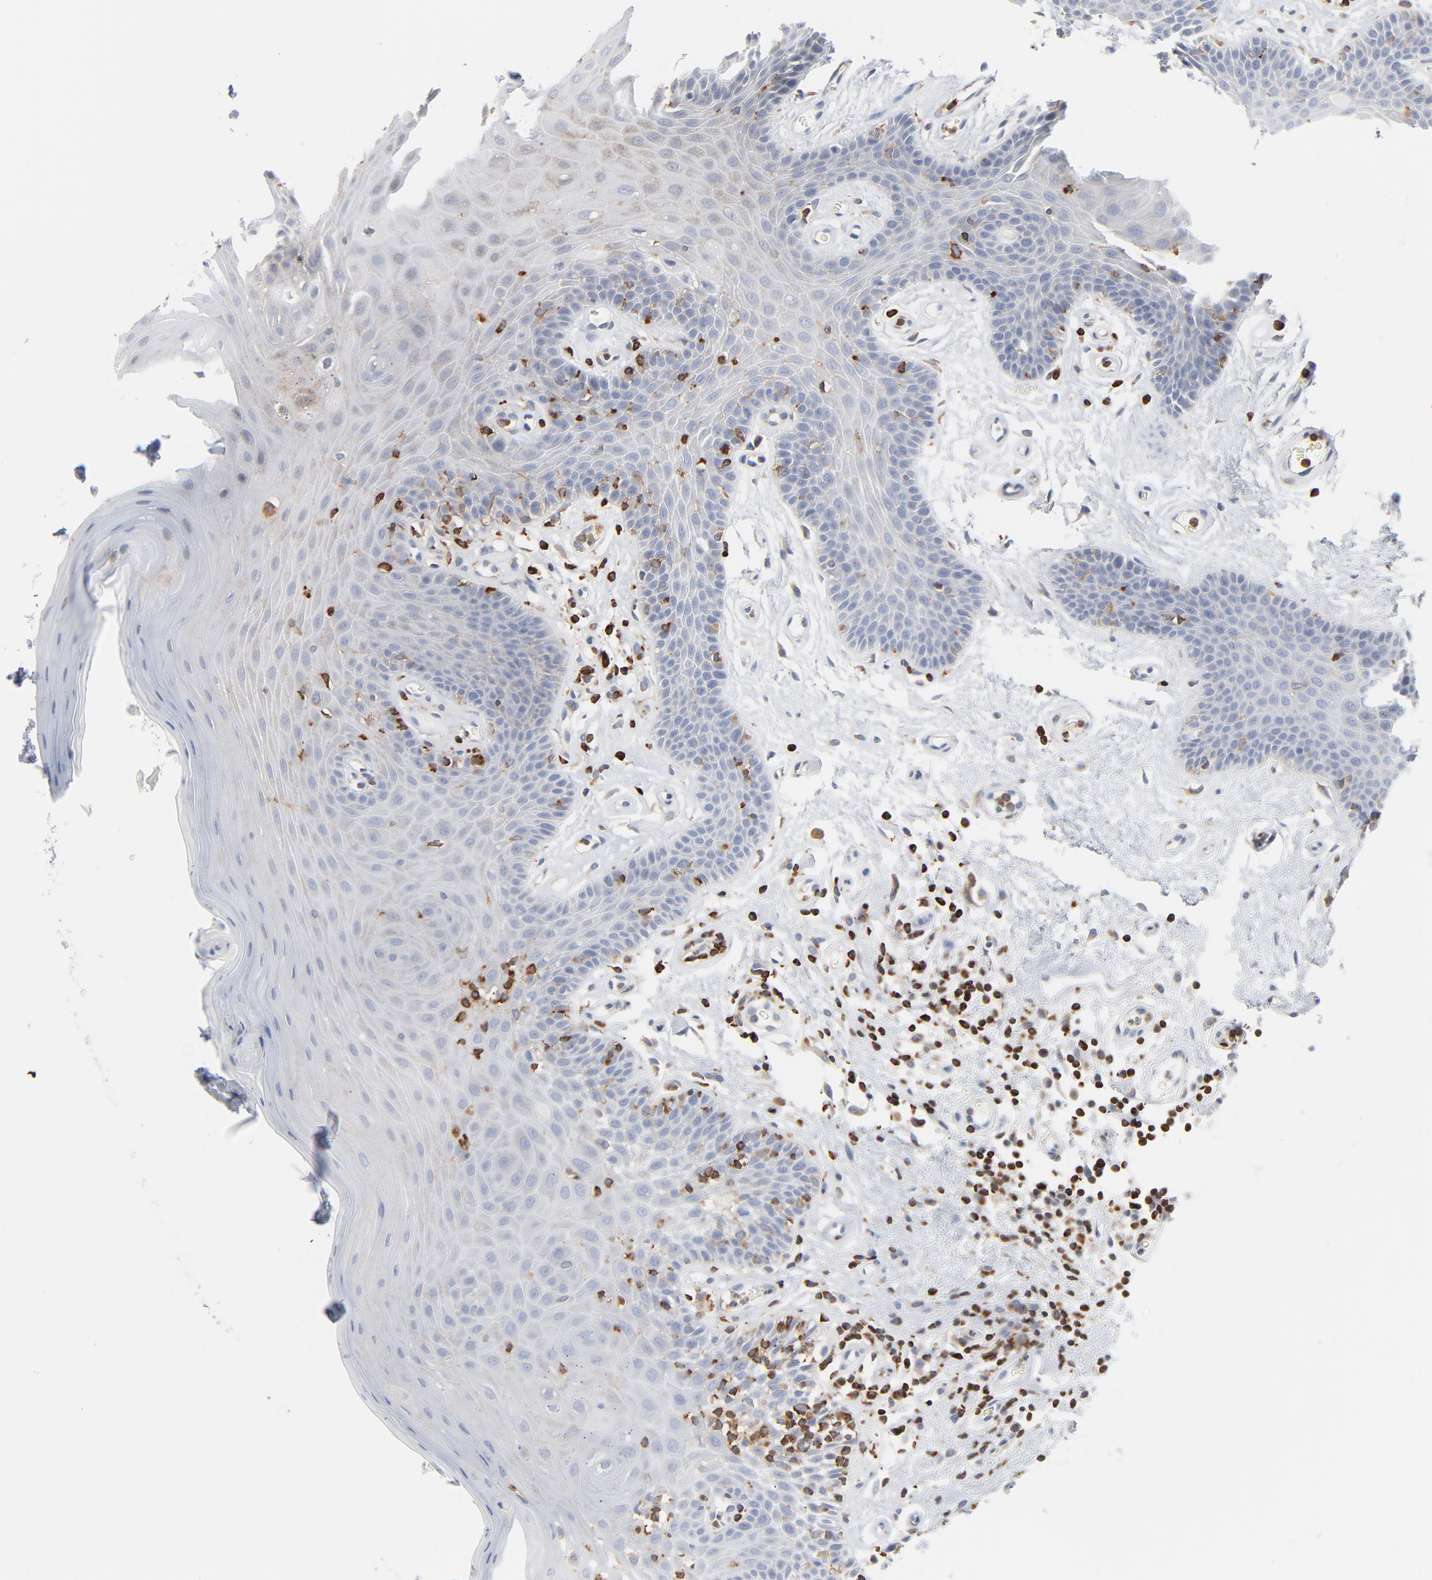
{"staining": {"intensity": "negative", "quantity": "none", "location": "none"}, "tissue": "oral mucosa", "cell_type": "Squamous epithelial cells", "image_type": "normal", "snomed": [{"axis": "morphology", "description": "Normal tissue, NOS"}, {"axis": "morphology", "description": "Squamous cell carcinoma, NOS"}, {"axis": "topography", "description": "Skeletal muscle"}, {"axis": "topography", "description": "Oral tissue"}, {"axis": "topography", "description": "Head-Neck"}], "caption": "Squamous epithelial cells show no significant expression in normal oral mucosa. (Stains: DAB immunohistochemistry with hematoxylin counter stain, Microscopy: brightfield microscopy at high magnification).", "gene": "SH3KBP1", "patient": {"sex": "male", "age": 71}}